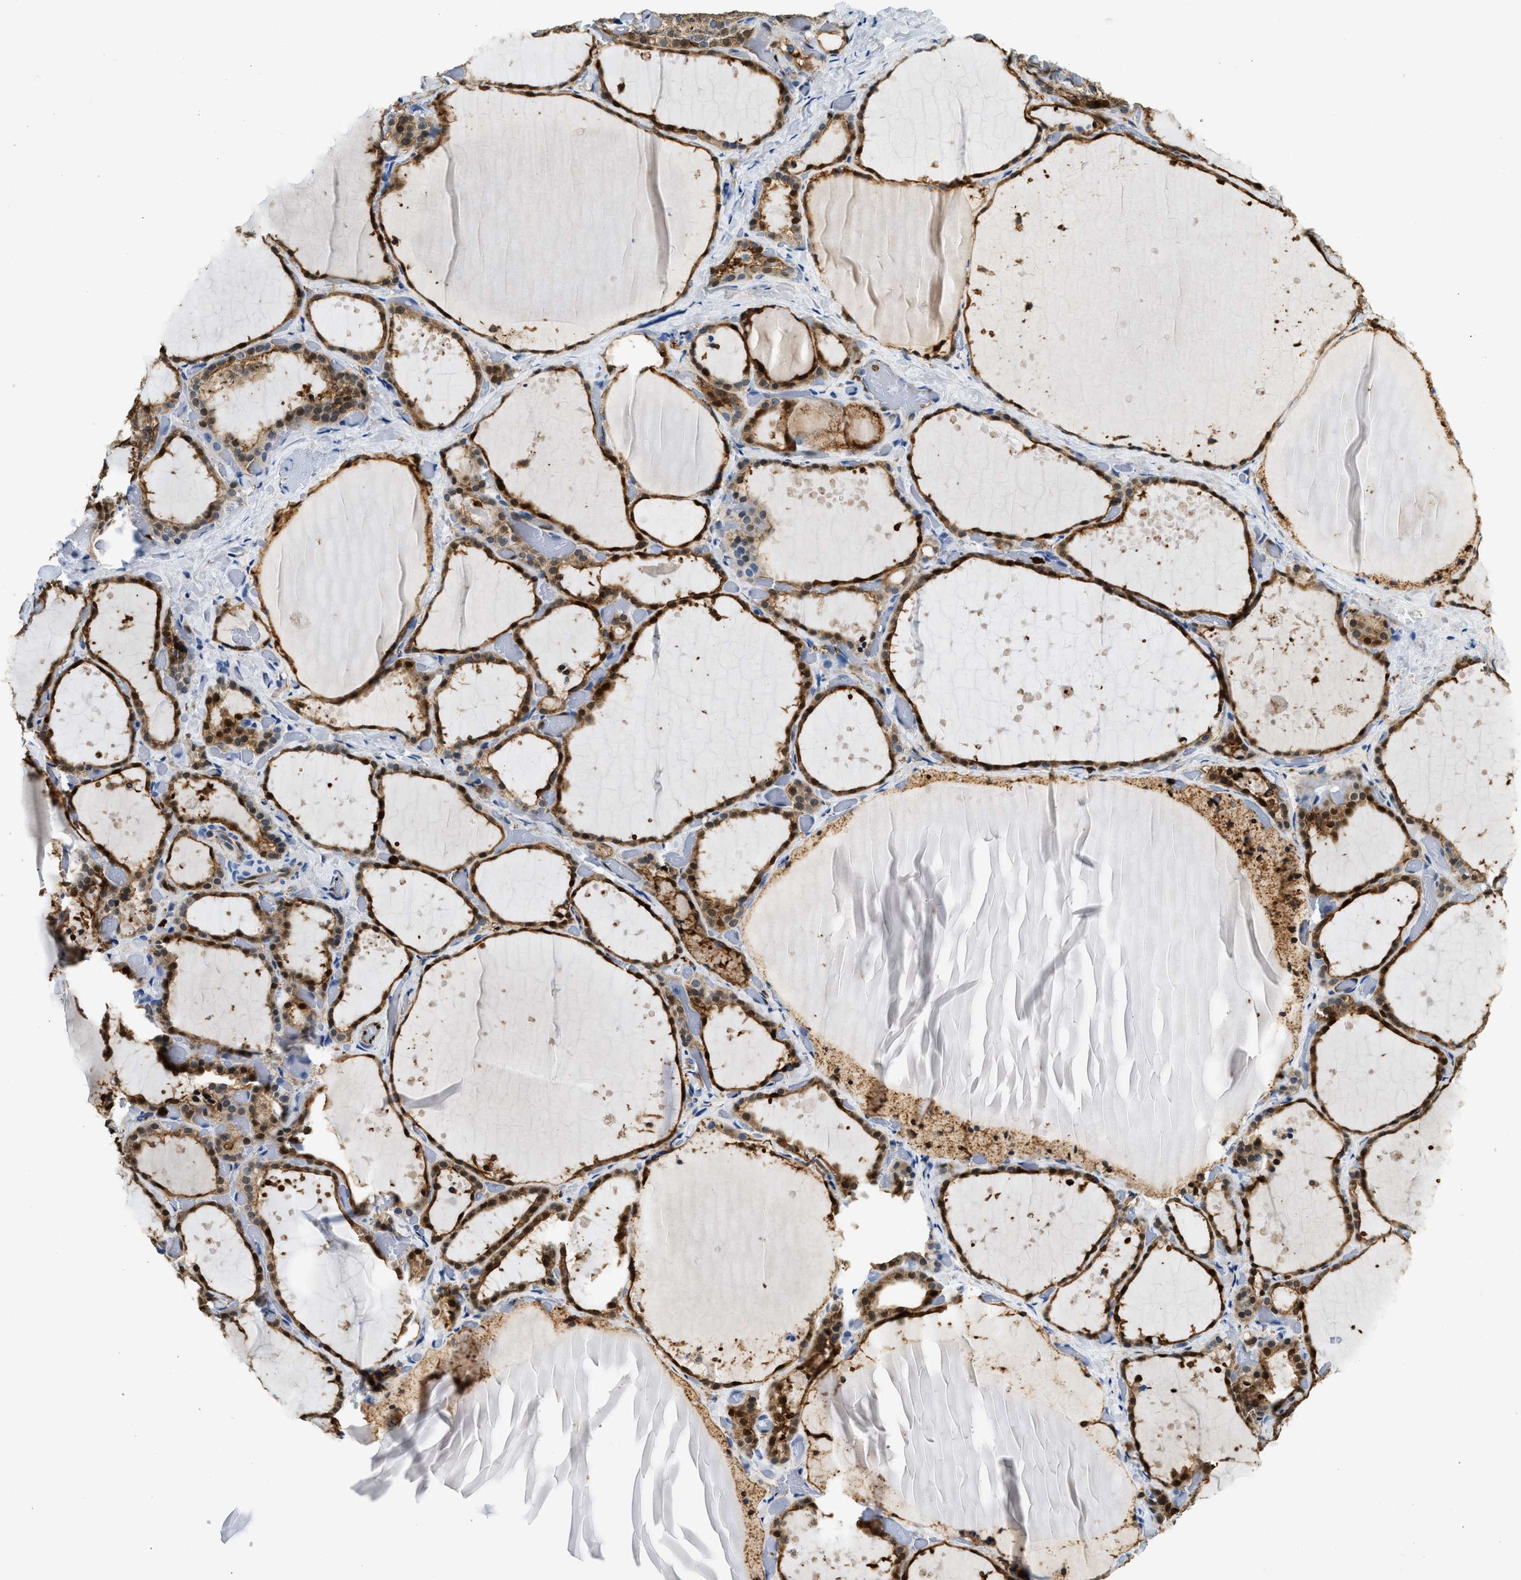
{"staining": {"intensity": "moderate", "quantity": "25%-75%", "location": "cytoplasmic/membranous,nuclear"}, "tissue": "thyroid gland", "cell_type": "Glandular cells", "image_type": "normal", "snomed": [{"axis": "morphology", "description": "Normal tissue, NOS"}, {"axis": "topography", "description": "Thyroid gland"}], "caption": "Normal thyroid gland displays moderate cytoplasmic/membranous,nuclear positivity in about 25%-75% of glandular cells, visualized by immunohistochemistry.", "gene": "ANXA3", "patient": {"sex": "female", "age": 44}}